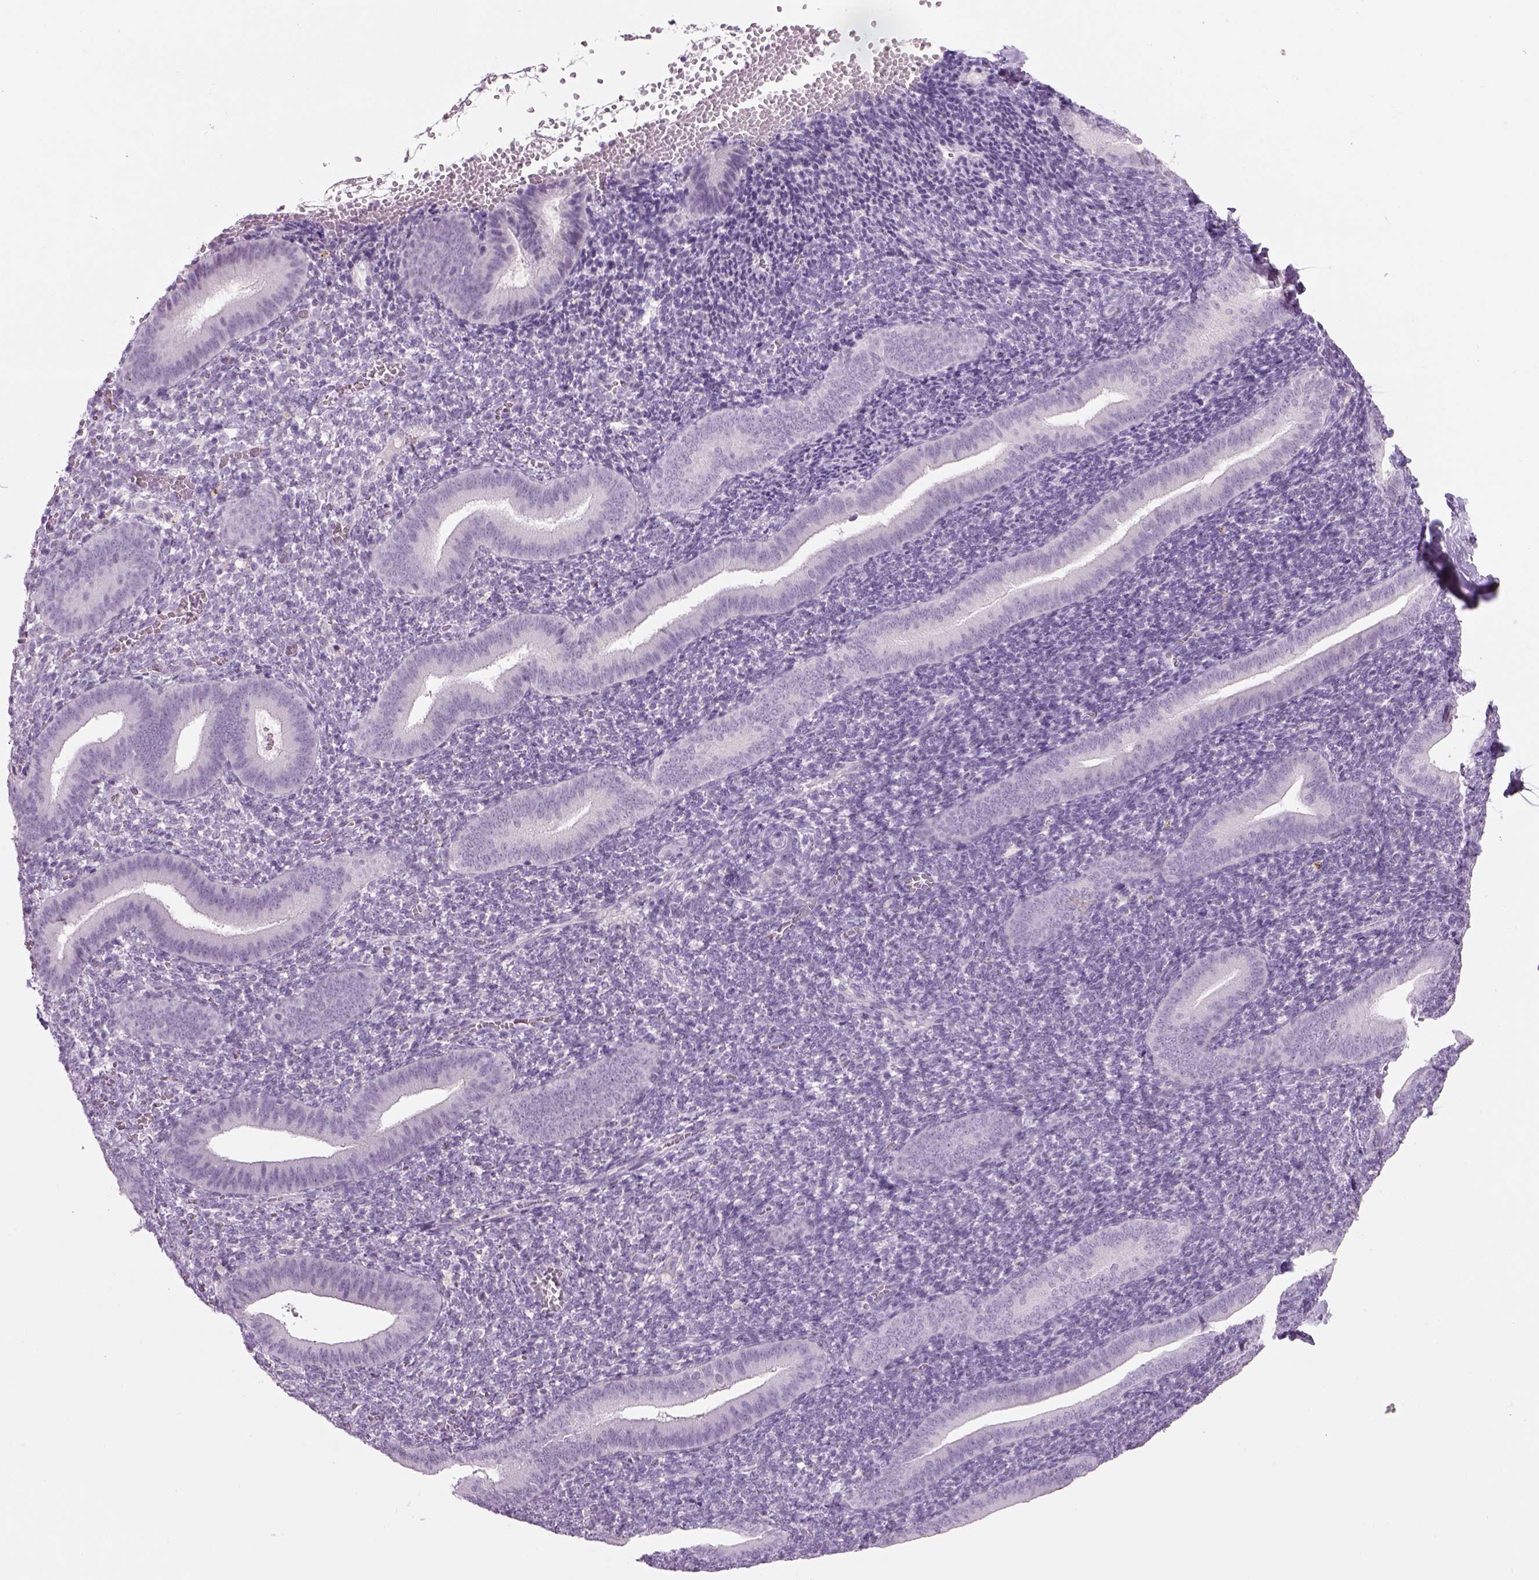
{"staining": {"intensity": "negative", "quantity": "none", "location": "none"}, "tissue": "endometrium", "cell_type": "Cells in endometrial stroma", "image_type": "normal", "snomed": [{"axis": "morphology", "description": "Normal tissue, NOS"}, {"axis": "topography", "description": "Endometrium"}], "caption": "Immunohistochemistry image of normal endometrium: human endometrium stained with DAB (3,3'-diaminobenzidine) reveals no significant protein positivity in cells in endometrial stroma. Nuclei are stained in blue.", "gene": "GABRB2", "patient": {"sex": "female", "age": 25}}